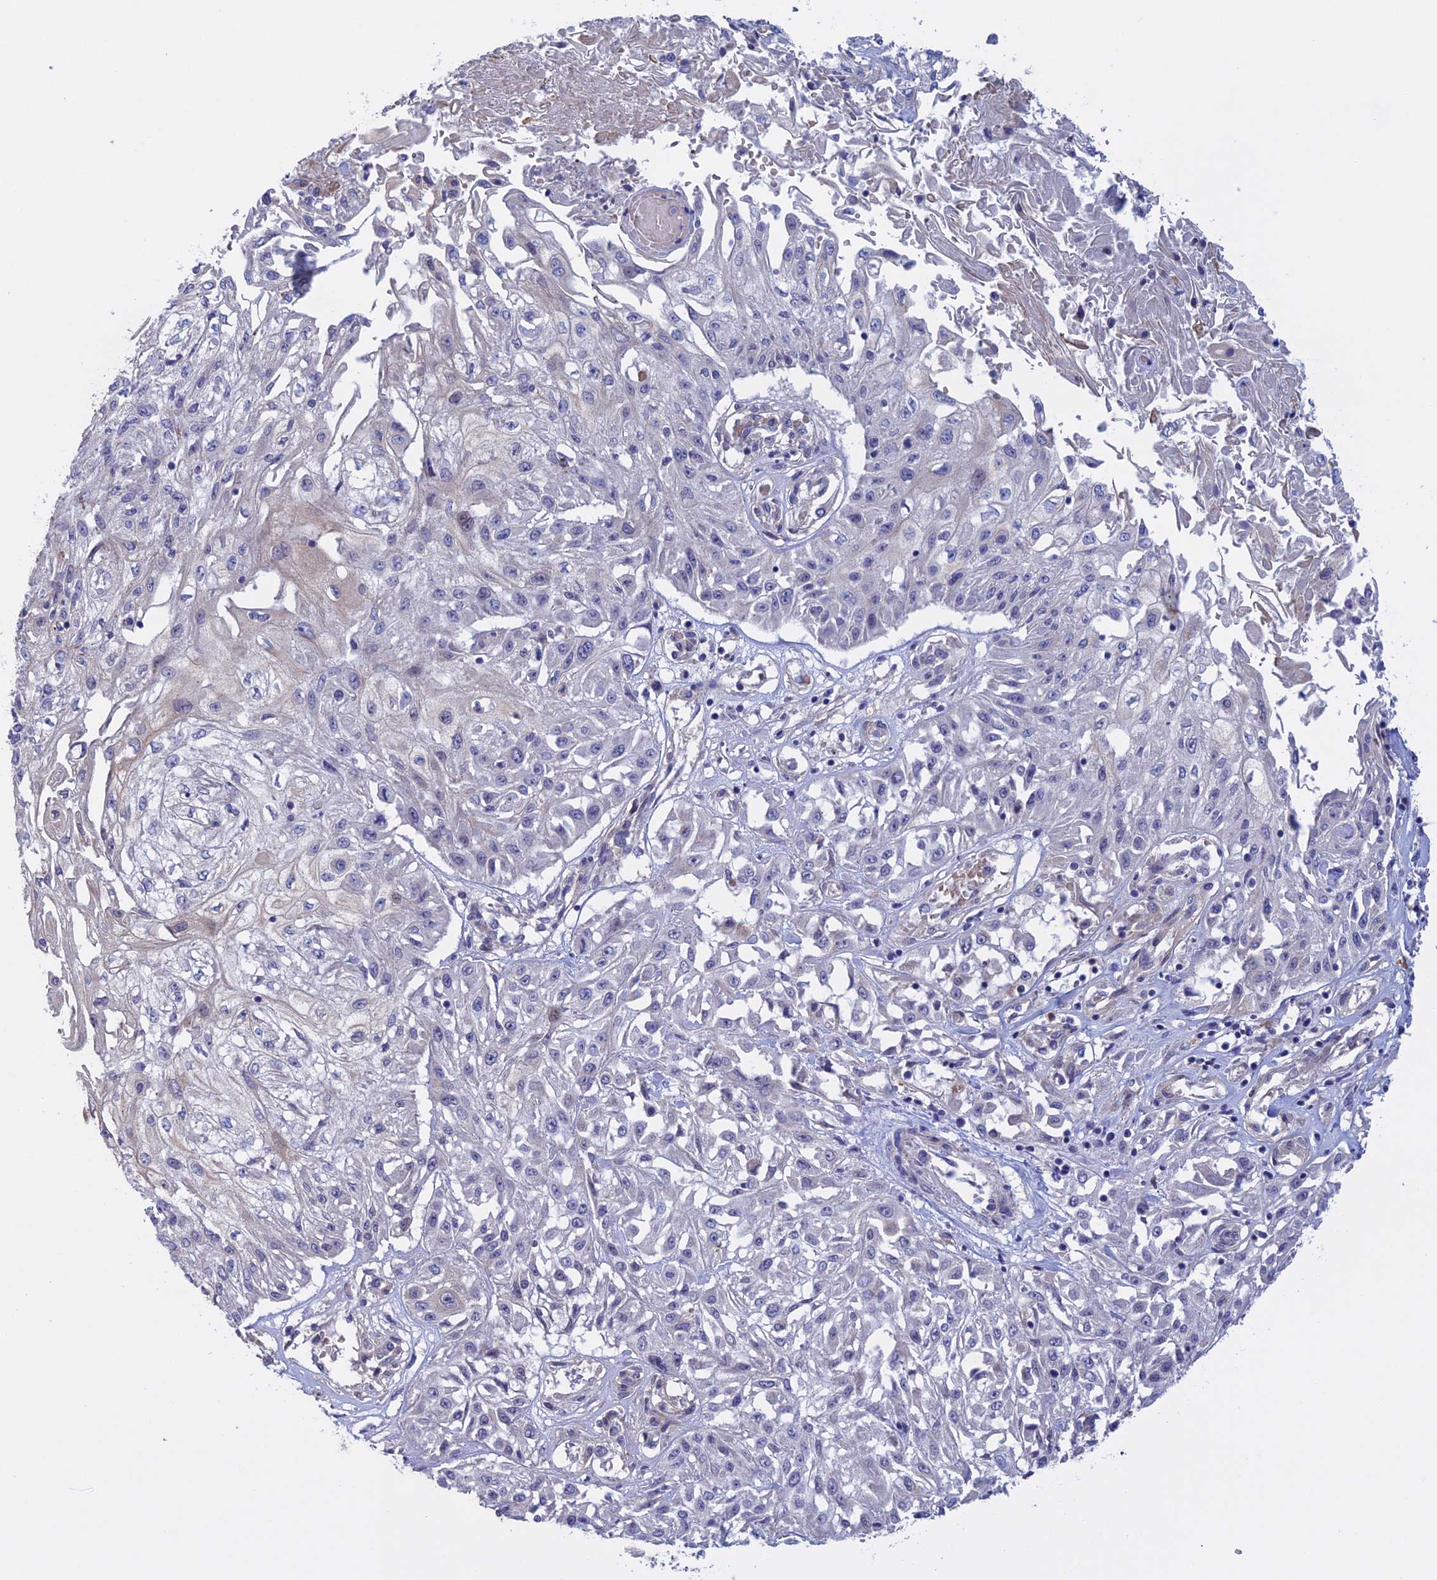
{"staining": {"intensity": "negative", "quantity": "none", "location": "none"}, "tissue": "skin cancer", "cell_type": "Tumor cells", "image_type": "cancer", "snomed": [{"axis": "morphology", "description": "Squamous cell carcinoma, NOS"}, {"axis": "morphology", "description": "Squamous cell carcinoma, metastatic, NOS"}, {"axis": "topography", "description": "Skin"}, {"axis": "topography", "description": "Lymph node"}], "caption": "Skin cancer (squamous cell carcinoma) stained for a protein using immunohistochemistry (IHC) displays no staining tumor cells.", "gene": "SLC2A6", "patient": {"sex": "male", "age": 75}}